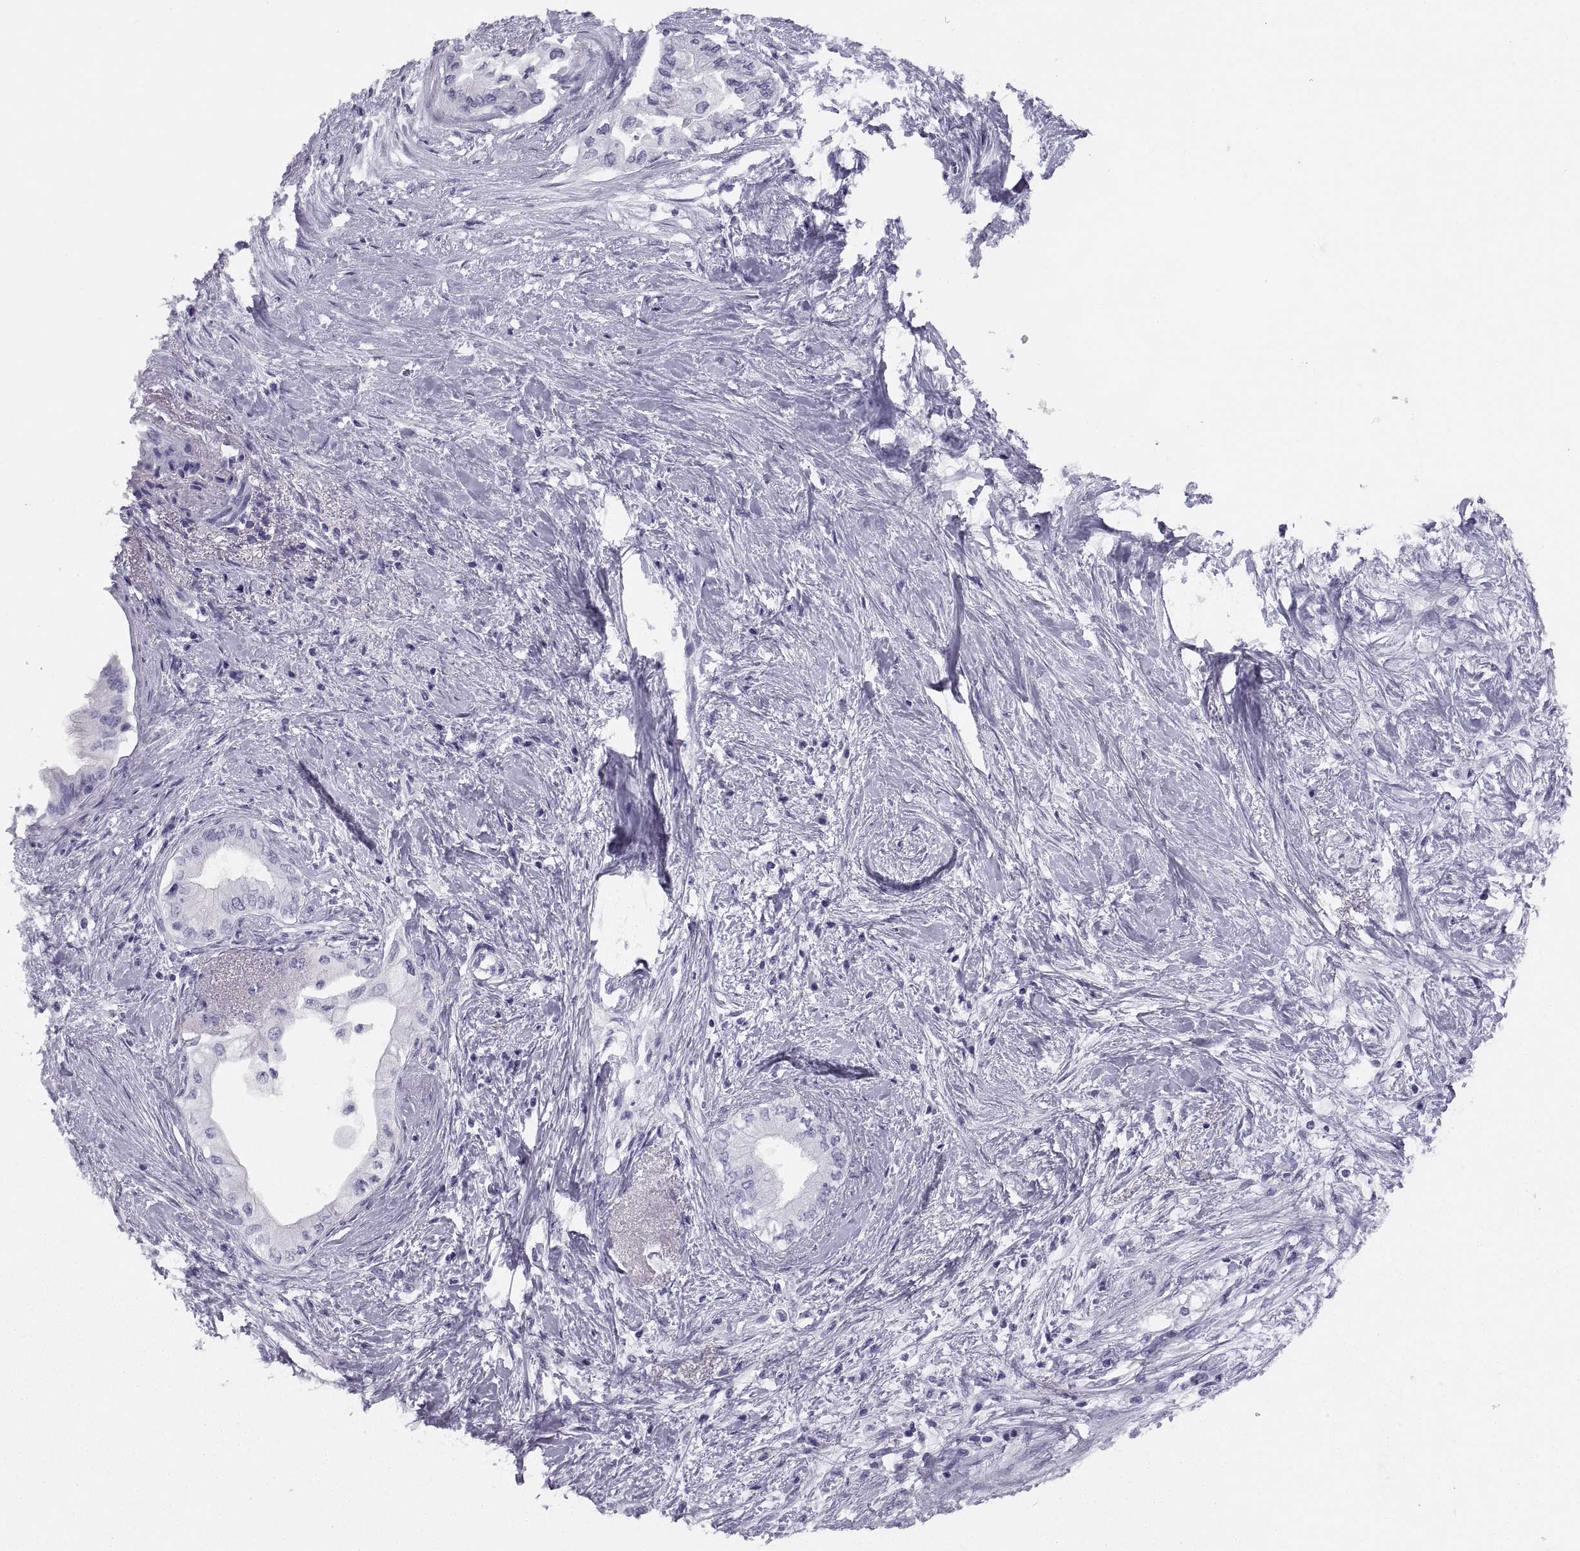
{"staining": {"intensity": "negative", "quantity": "none", "location": "none"}, "tissue": "pancreatic cancer", "cell_type": "Tumor cells", "image_type": "cancer", "snomed": [{"axis": "morphology", "description": "Normal tissue, NOS"}, {"axis": "morphology", "description": "Adenocarcinoma, NOS"}, {"axis": "topography", "description": "Pancreas"}, {"axis": "topography", "description": "Duodenum"}], "caption": "High power microscopy micrograph of an IHC photomicrograph of pancreatic cancer, revealing no significant staining in tumor cells.", "gene": "PAX2", "patient": {"sex": "female", "age": 60}}